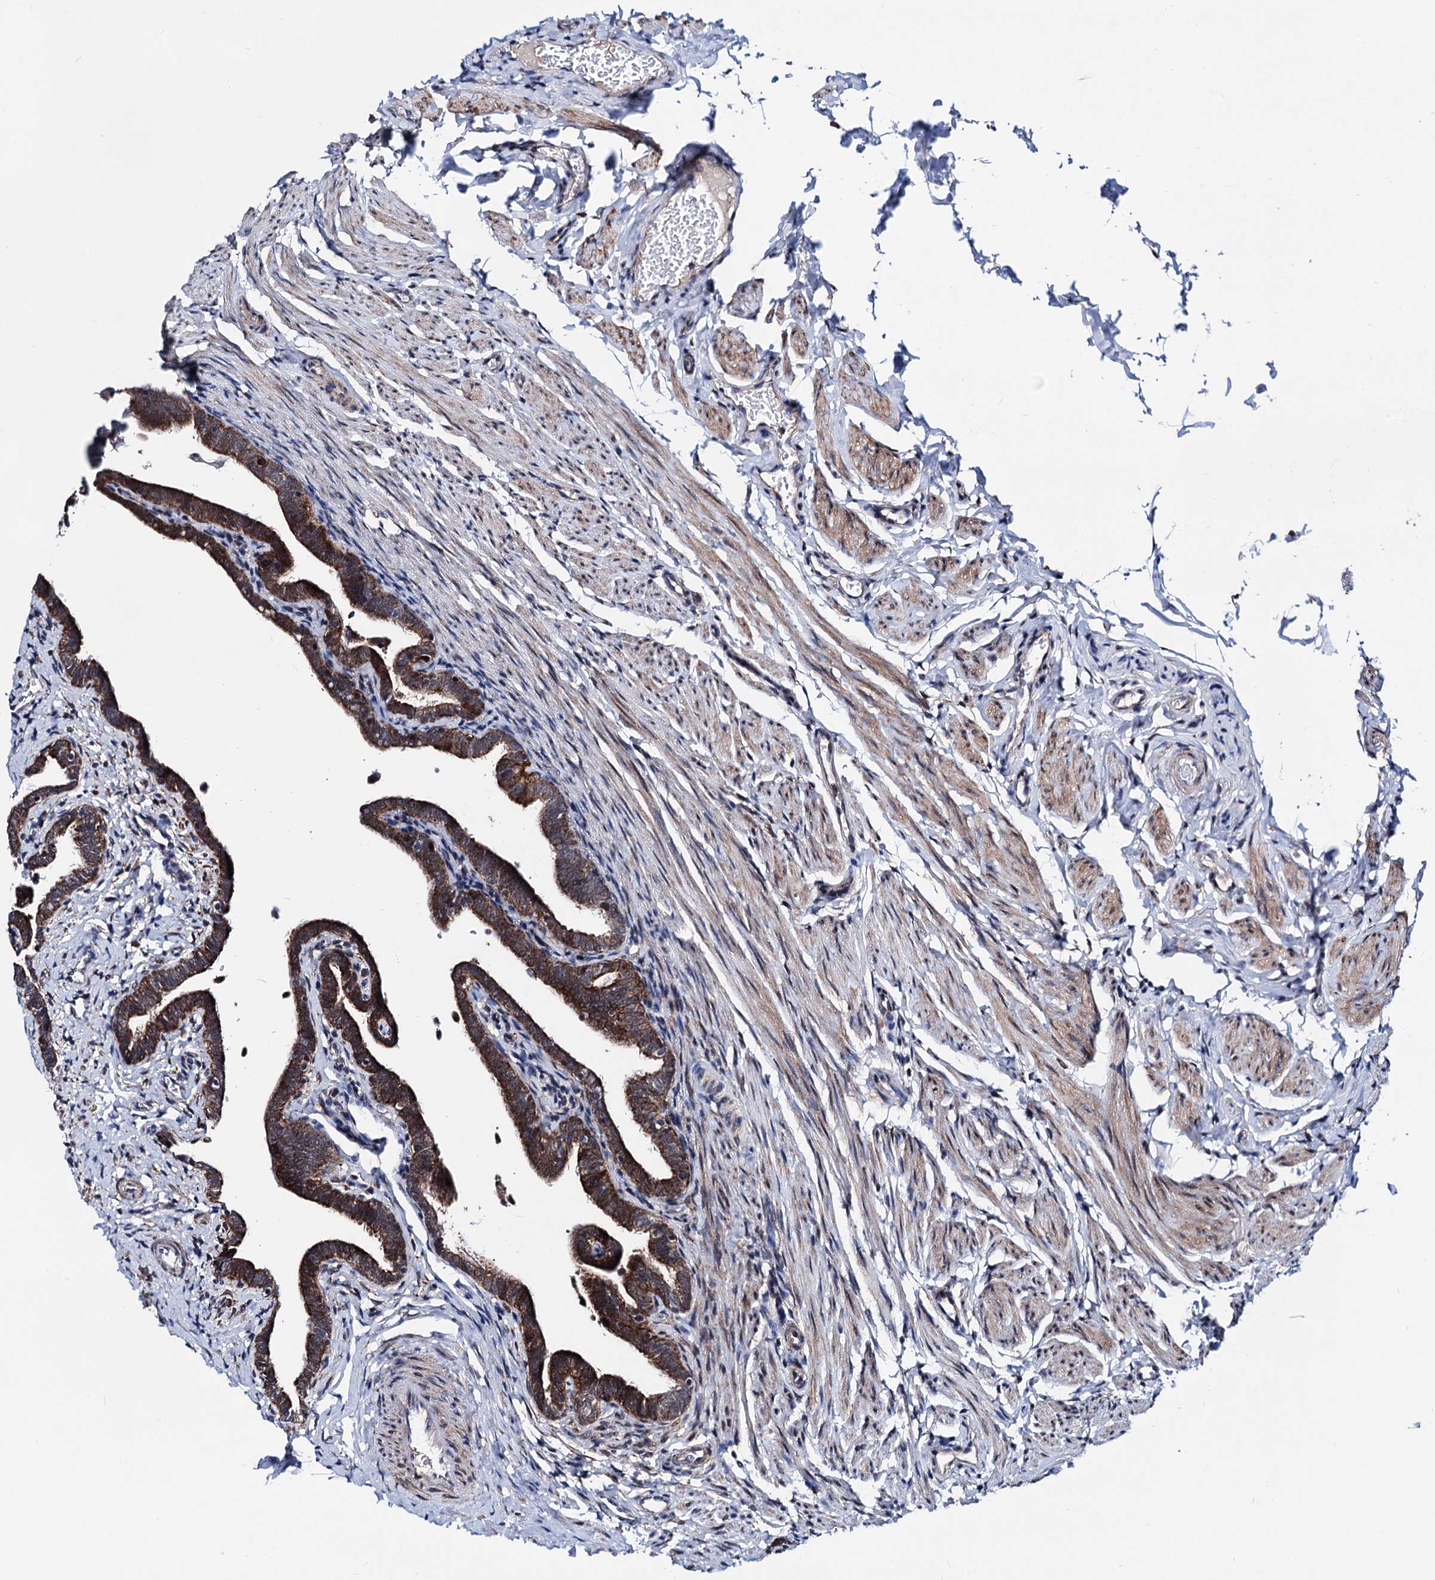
{"staining": {"intensity": "strong", "quantity": ">75%", "location": "cytoplasmic/membranous"}, "tissue": "fallopian tube", "cell_type": "Glandular cells", "image_type": "normal", "snomed": [{"axis": "morphology", "description": "Normal tissue, NOS"}, {"axis": "topography", "description": "Fallopian tube"}], "caption": "IHC of normal fallopian tube demonstrates high levels of strong cytoplasmic/membranous positivity in approximately >75% of glandular cells. (DAB = brown stain, brightfield microscopy at high magnification).", "gene": "COA4", "patient": {"sex": "female", "age": 36}}